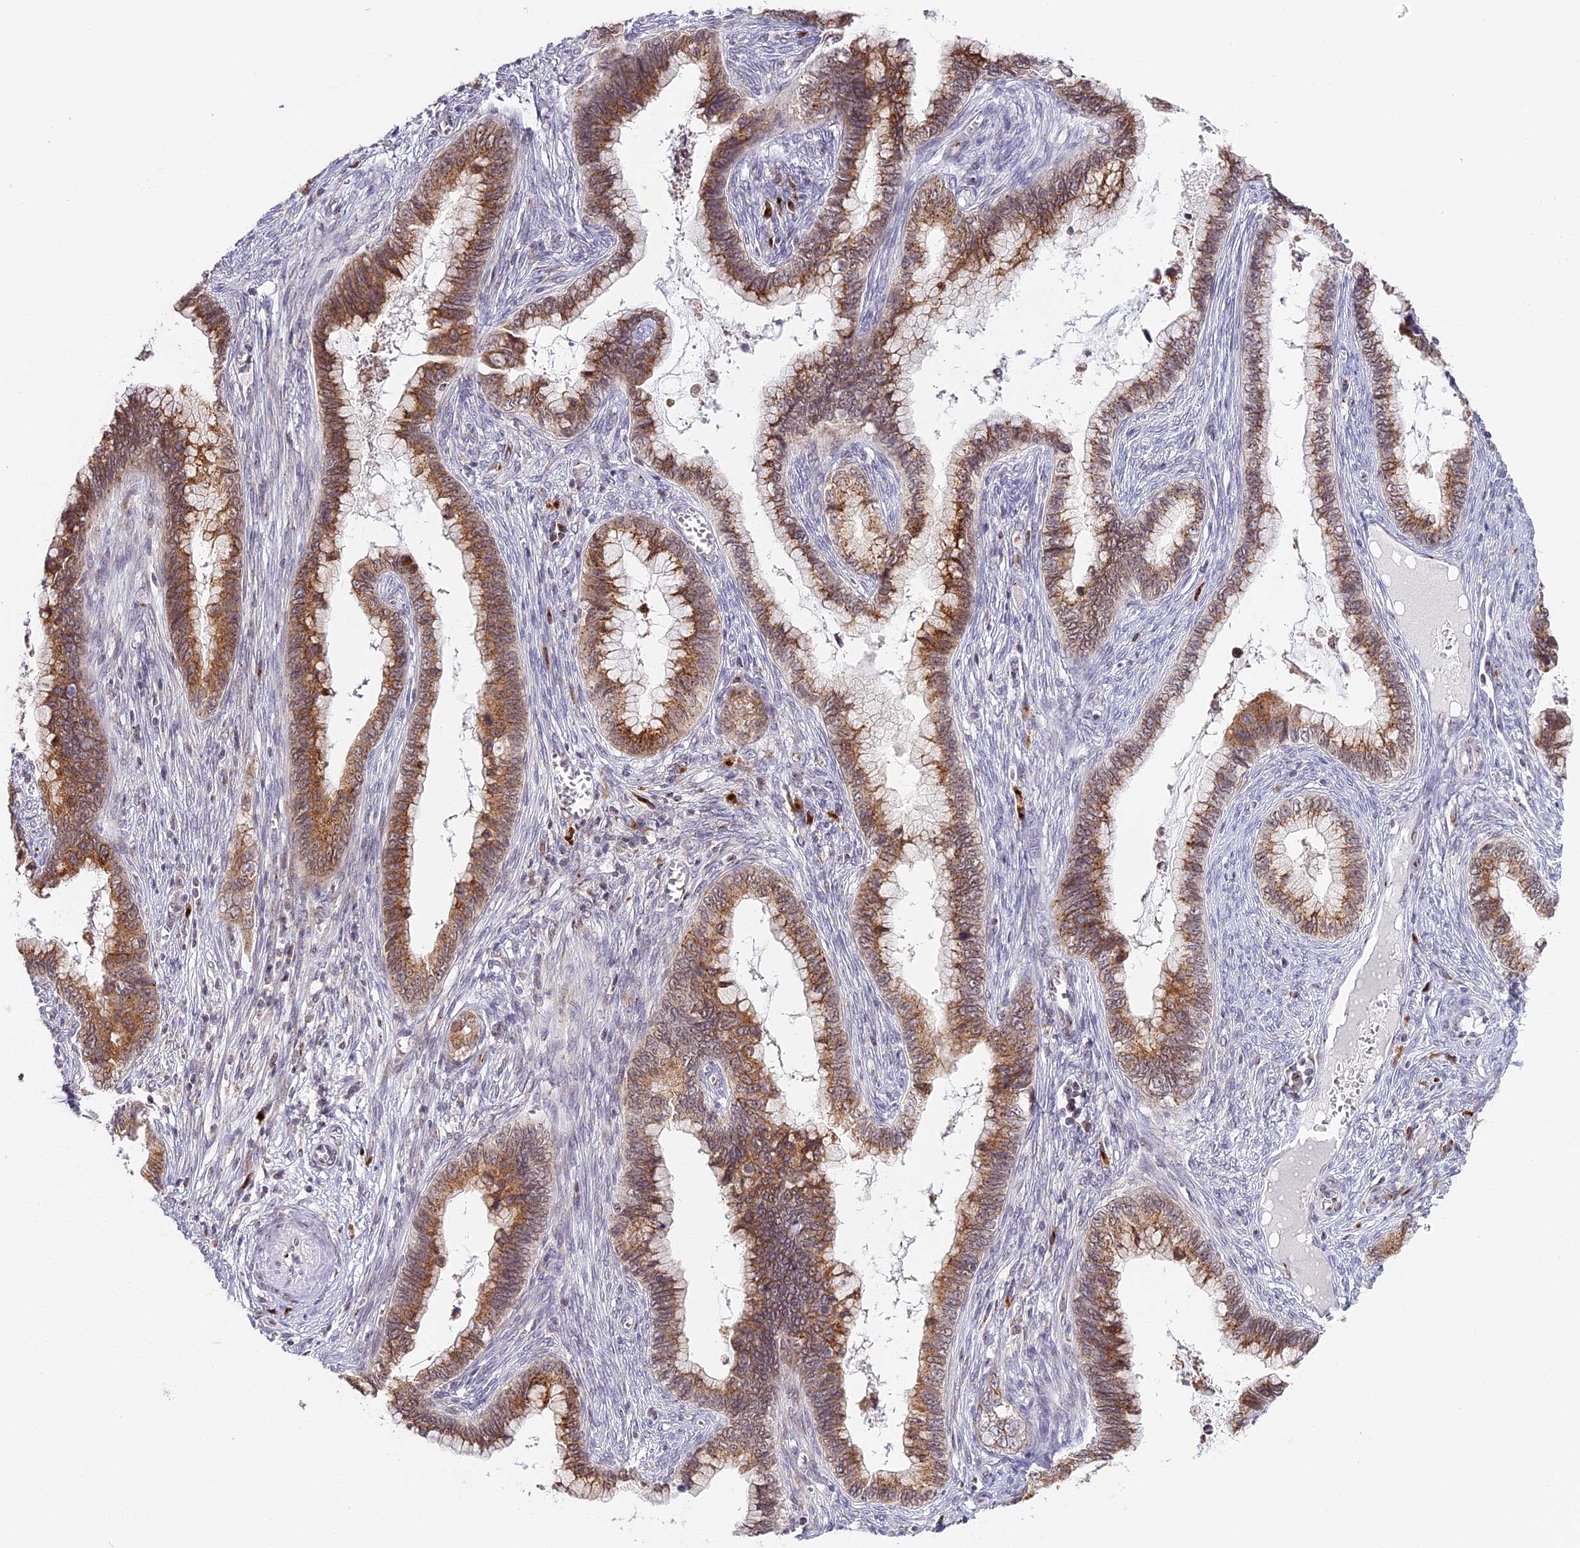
{"staining": {"intensity": "moderate", "quantity": ">75%", "location": "cytoplasmic/membranous"}, "tissue": "cervical cancer", "cell_type": "Tumor cells", "image_type": "cancer", "snomed": [{"axis": "morphology", "description": "Adenocarcinoma, NOS"}, {"axis": "topography", "description": "Cervix"}], "caption": "The histopathology image displays immunohistochemical staining of cervical cancer. There is moderate cytoplasmic/membranous positivity is identified in approximately >75% of tumor cells.", "gene": "HEATR5B", "patient": {"sex": "female", "age": 44}}